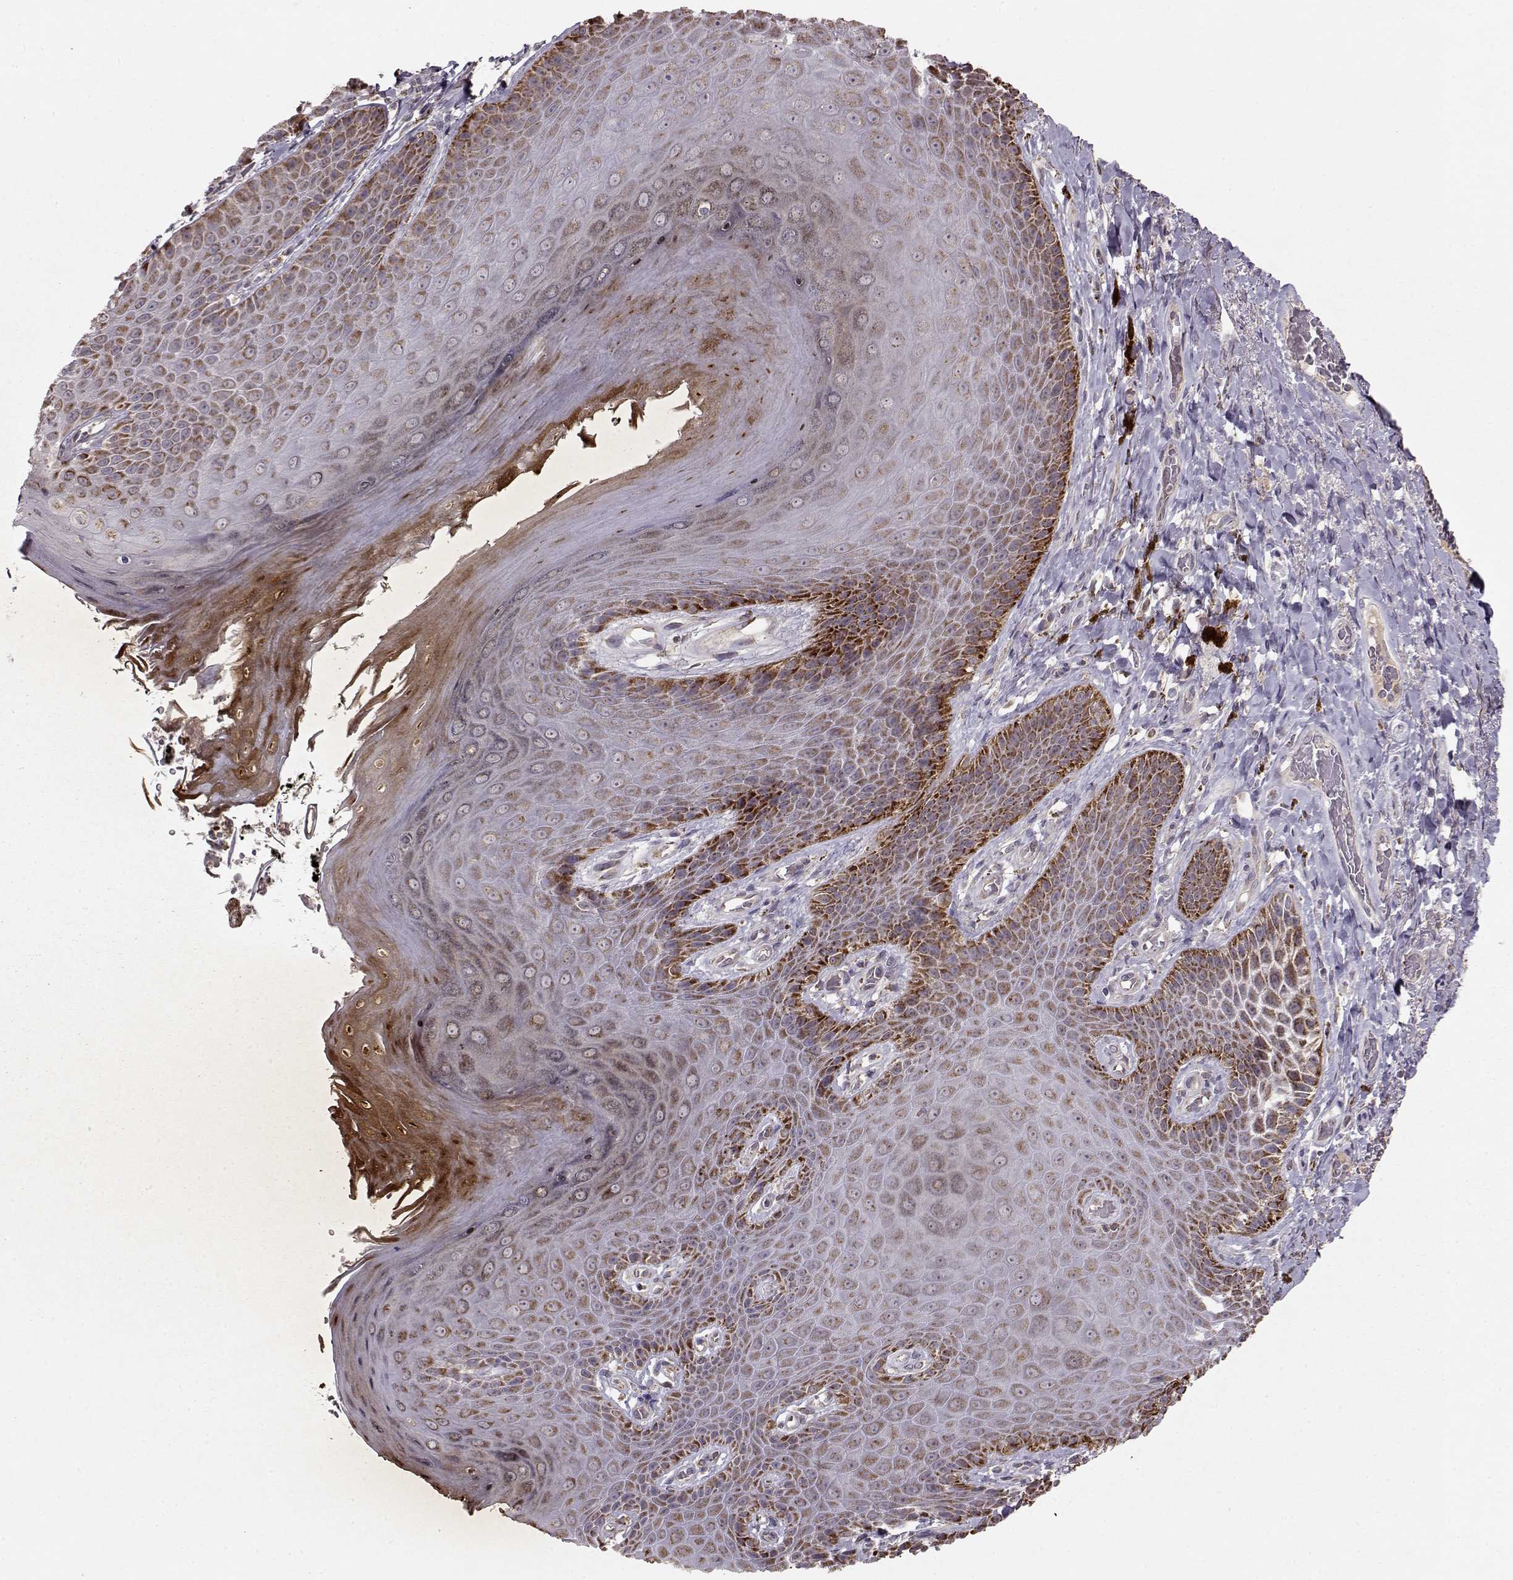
{"staining": {"intensity": "strong", "quantity": ">75%", "location": "cytoplasmic/membranous"}, "tissue": "skin", "cell_type": "Epidermal cells", "image_type": "normal", "snomed": [{"axis": "morphology", "description": "Normal tissue, NOS"}, {"axis": "topography", "description": "Skeletal muscle"}, {"axis": "topography", "description": "Anal"}, {"axis": "topography", "description": "Peripheral nerve tissue"}], "caption": "The photomicrograph demonstrates immunohistochemical staining of unremarkable skin. There is strong cytoplasmic/membranous expression is appreciated in about >75% of epidermal cells.", "gene": "CMTM3", "patient": {"sex": "male", "age": 53}}